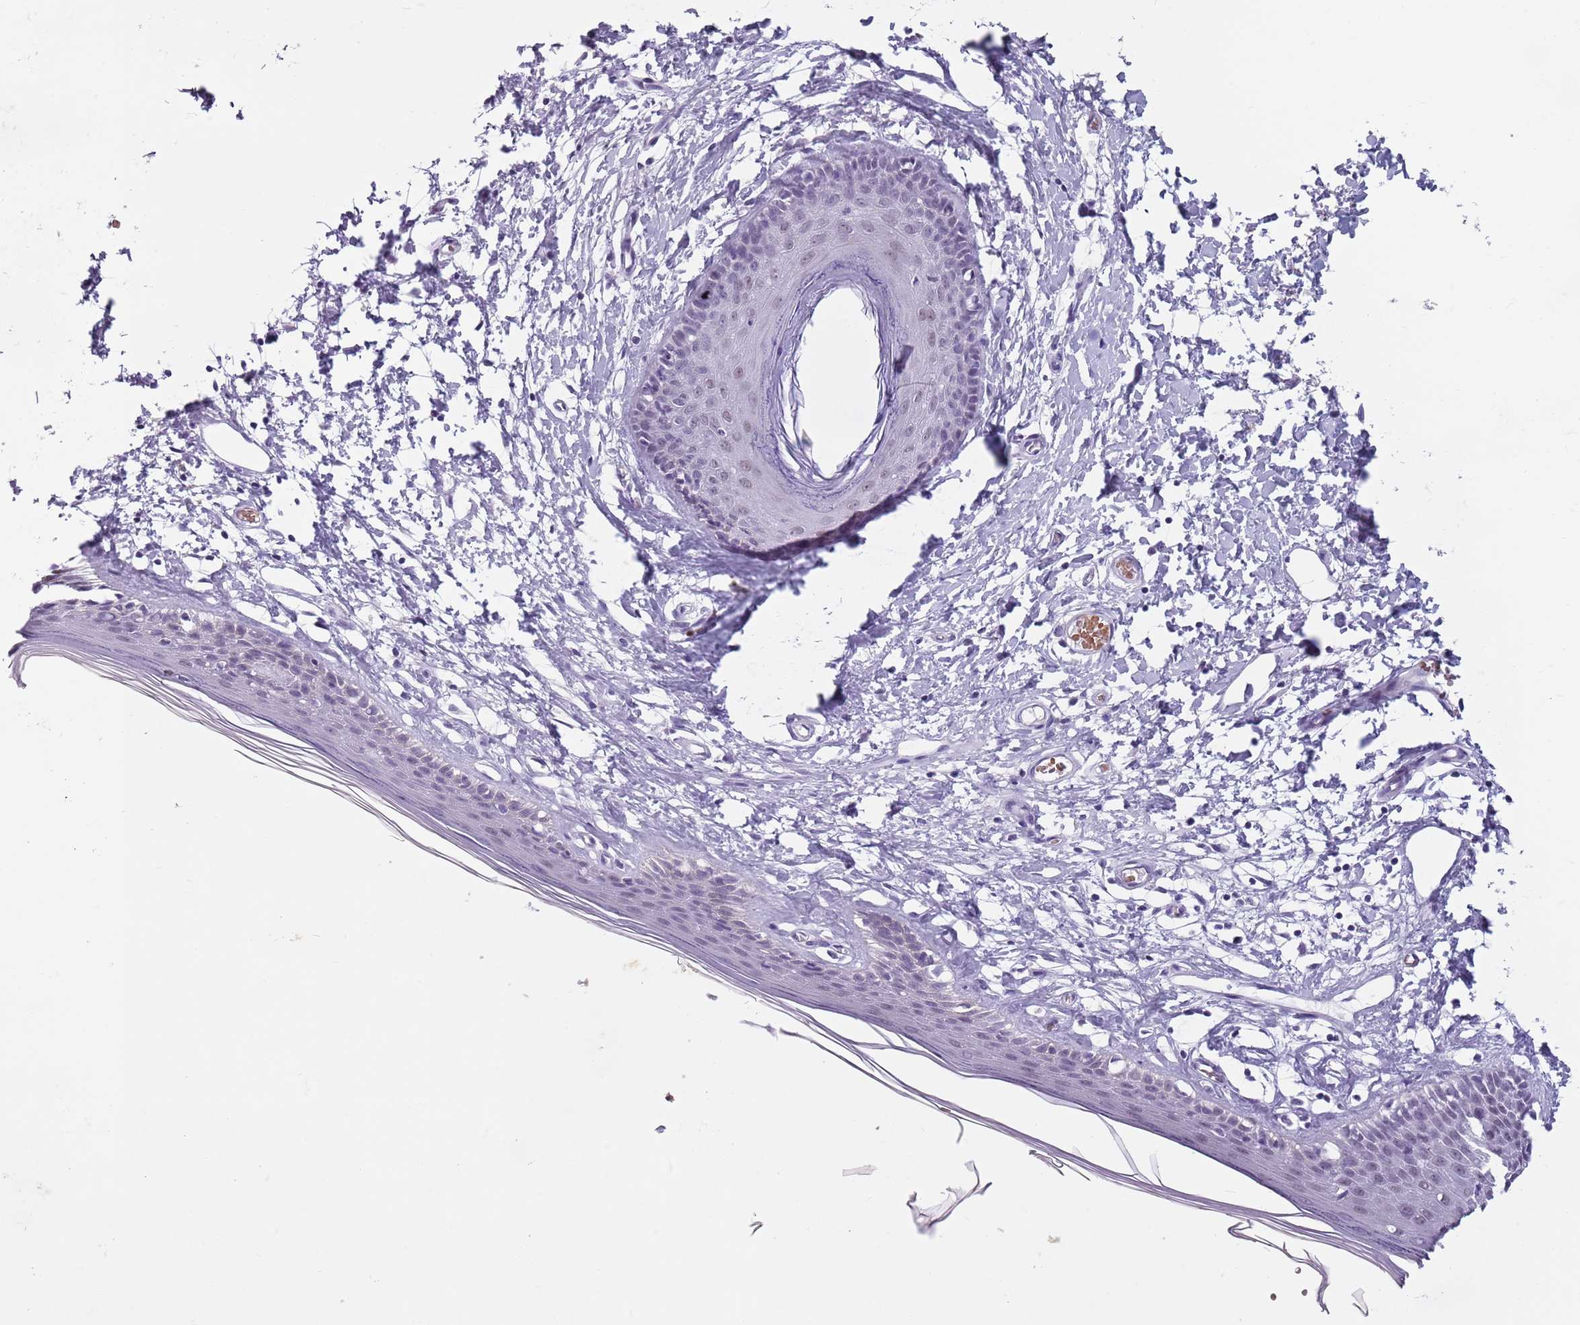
{"staining": {"intensity": "negative", "quantity": "none", "location": "none"}, "tissue": "skin", "cell_type": "Epidermal cells", "image_type": "normal", "snomed": [{"axis": "morphology", "description": "Normal tissue, NOS"}, {"axis": "topography", "description": "Adipose tissue"}, {"axis": "topography", "description": "Vascular tissue"}, {"axis": "topography", "description": "Vulva"}, {"axis": "topography", "description": "Peripheral nerve tissue"}], "caption": "Immunohistochemistry (IHC) histopathology image of normal skin stained for a protein (brown), which exhibits no positivity in epidermal cells.", "gene": "SPESP1", "patient": {"sex": "female", "age": 86}}